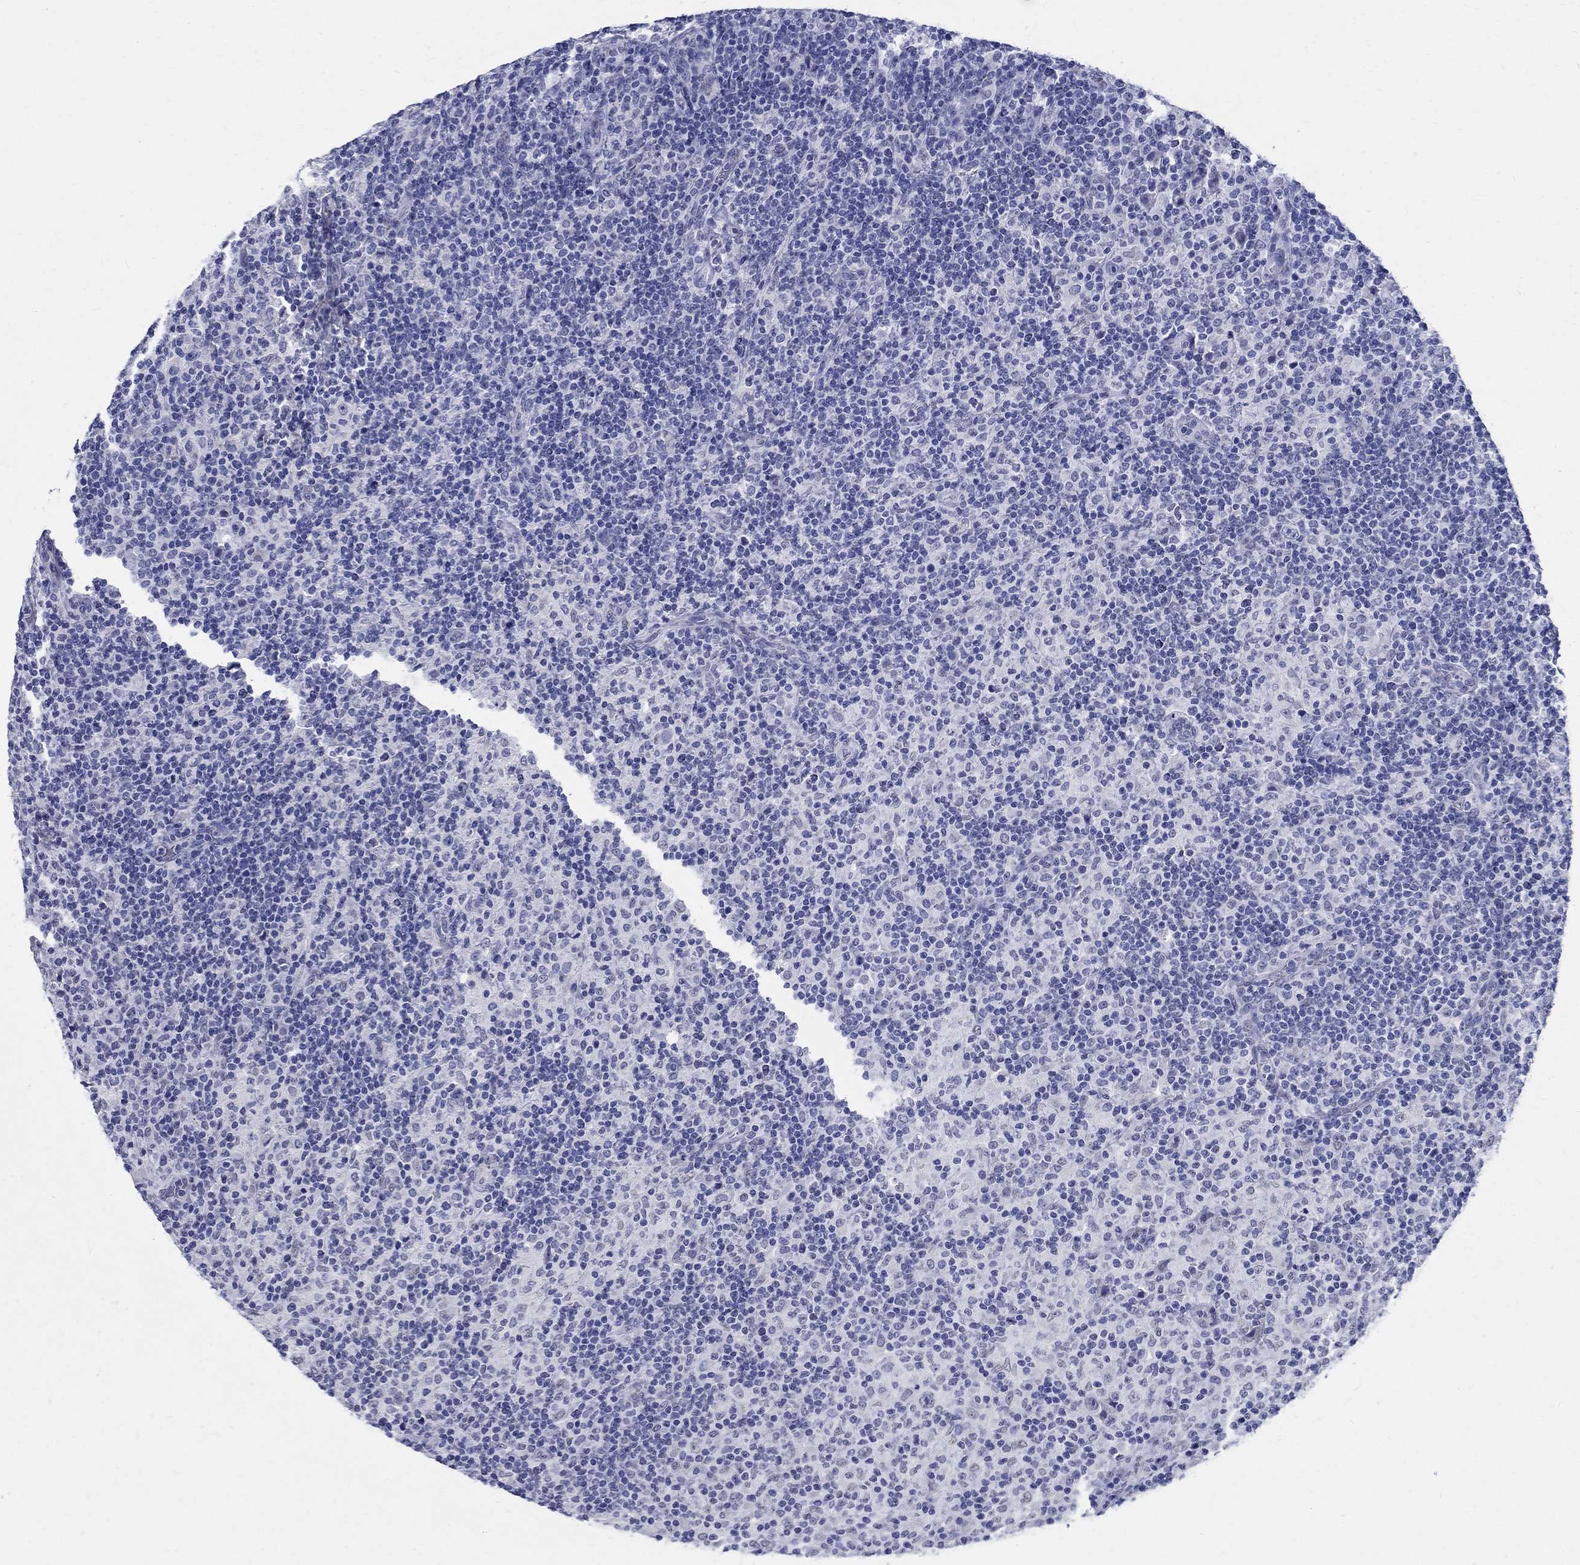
{"staining": {"intensity": "negative", "quantity": "none", "location": "none"}, "tissue": "lymphoma", "cell_type": "Tumor cells", "image_type": "cancer", "snomed": [{"axis": "morphology", "description": "Hodgkin's disease, NOS"}, {"axis": "topography", "description": "Lymph node"}], "caption": "Tumor cells are negative for protein expression in human lymphoma. Brightfield microscopy of immunohistochemistry (IHC) stained with DAB (3,3'-diaminobenzidine) (brown) and hematoxylin (blue), captured at high magnification.", "gene": "TSPAN16", "patient": {"sex": "male", "age": 70}}